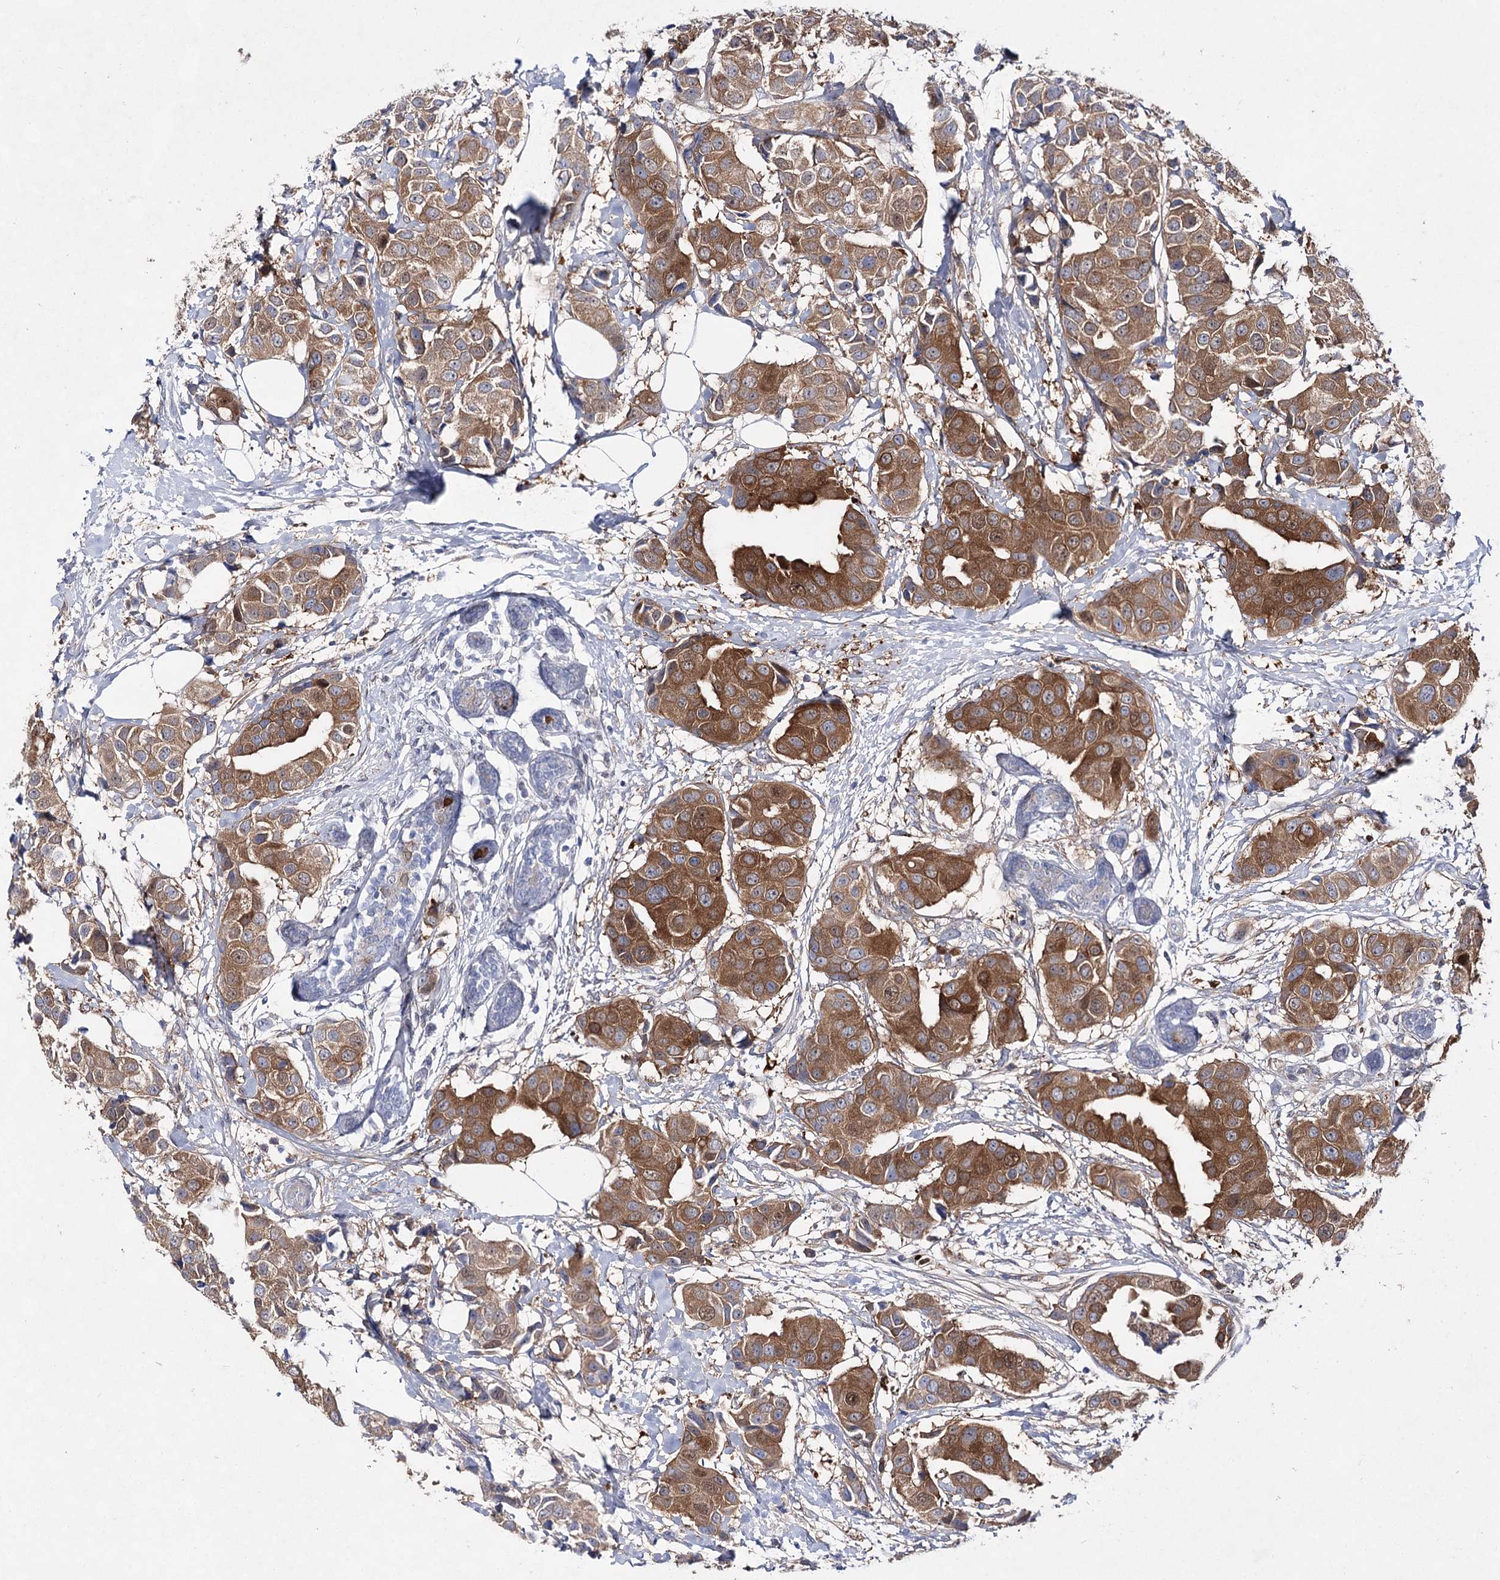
{"staining": {"intensity": "strong", "quantity": ">75%", "location": "cytoplasmic/membranous"}, "tissue": "breast cancer", "cell_type": "Tumor cells", "image_type": "cancer", "snomed": [{"axis": "morphology", "description": "Normal tissue, NOS"}, {"axis": "morphology", "description": "Duct carcinoma"}, {"axis": "topography", "description": "Breast"}], "caption": "Protein analysis of breast cancer tissue reveals strong cytoplasmic/membranous staining in approximately >75% of tumor cells.", "gene": "UGDH", "patient": {"sex": "female", "age": 39}}